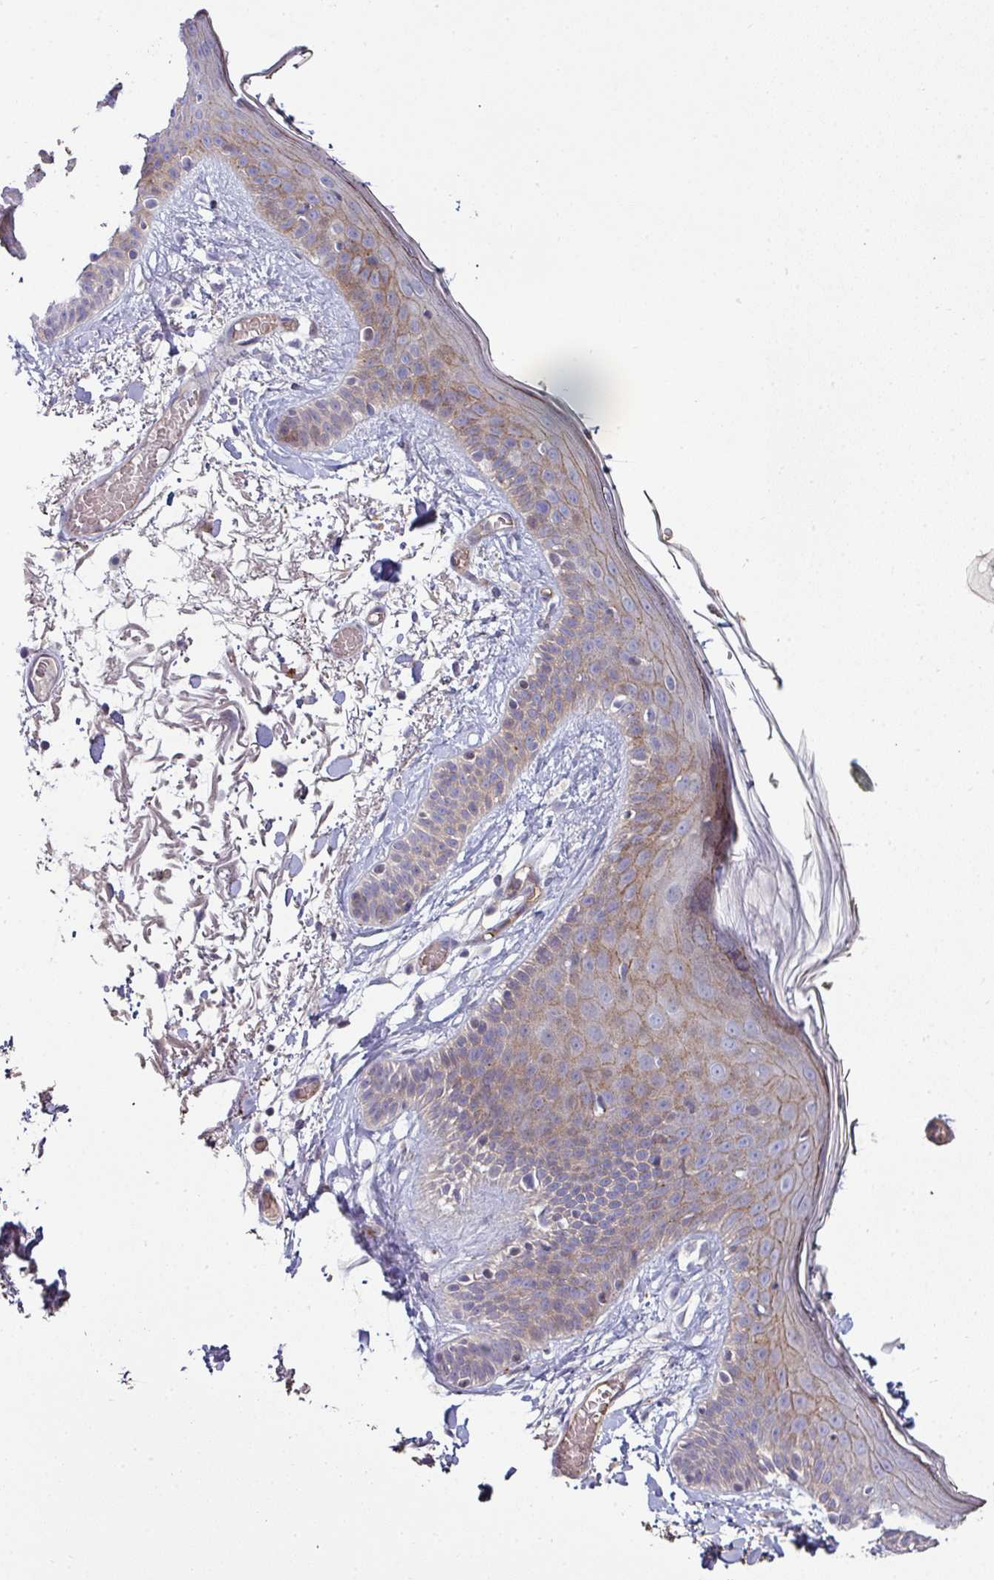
{"staining": {"intensity": "negative", "quantity": "none", "location": "none"}, "tissue": "skin", "cell_type": "Fibroblasts", "image_type": "normal", "snomed": [{"axis": "morphology", "description": "Normal tissue, NOS"}, {"axis": "topography", "description": "Skin"}], "caption": "Immunohistochemical staining of normal human skin demonstrates no significant expression in fibroblasts.", "gene": "RPL23A", "patient": {"sex": "male", "age": 79}}